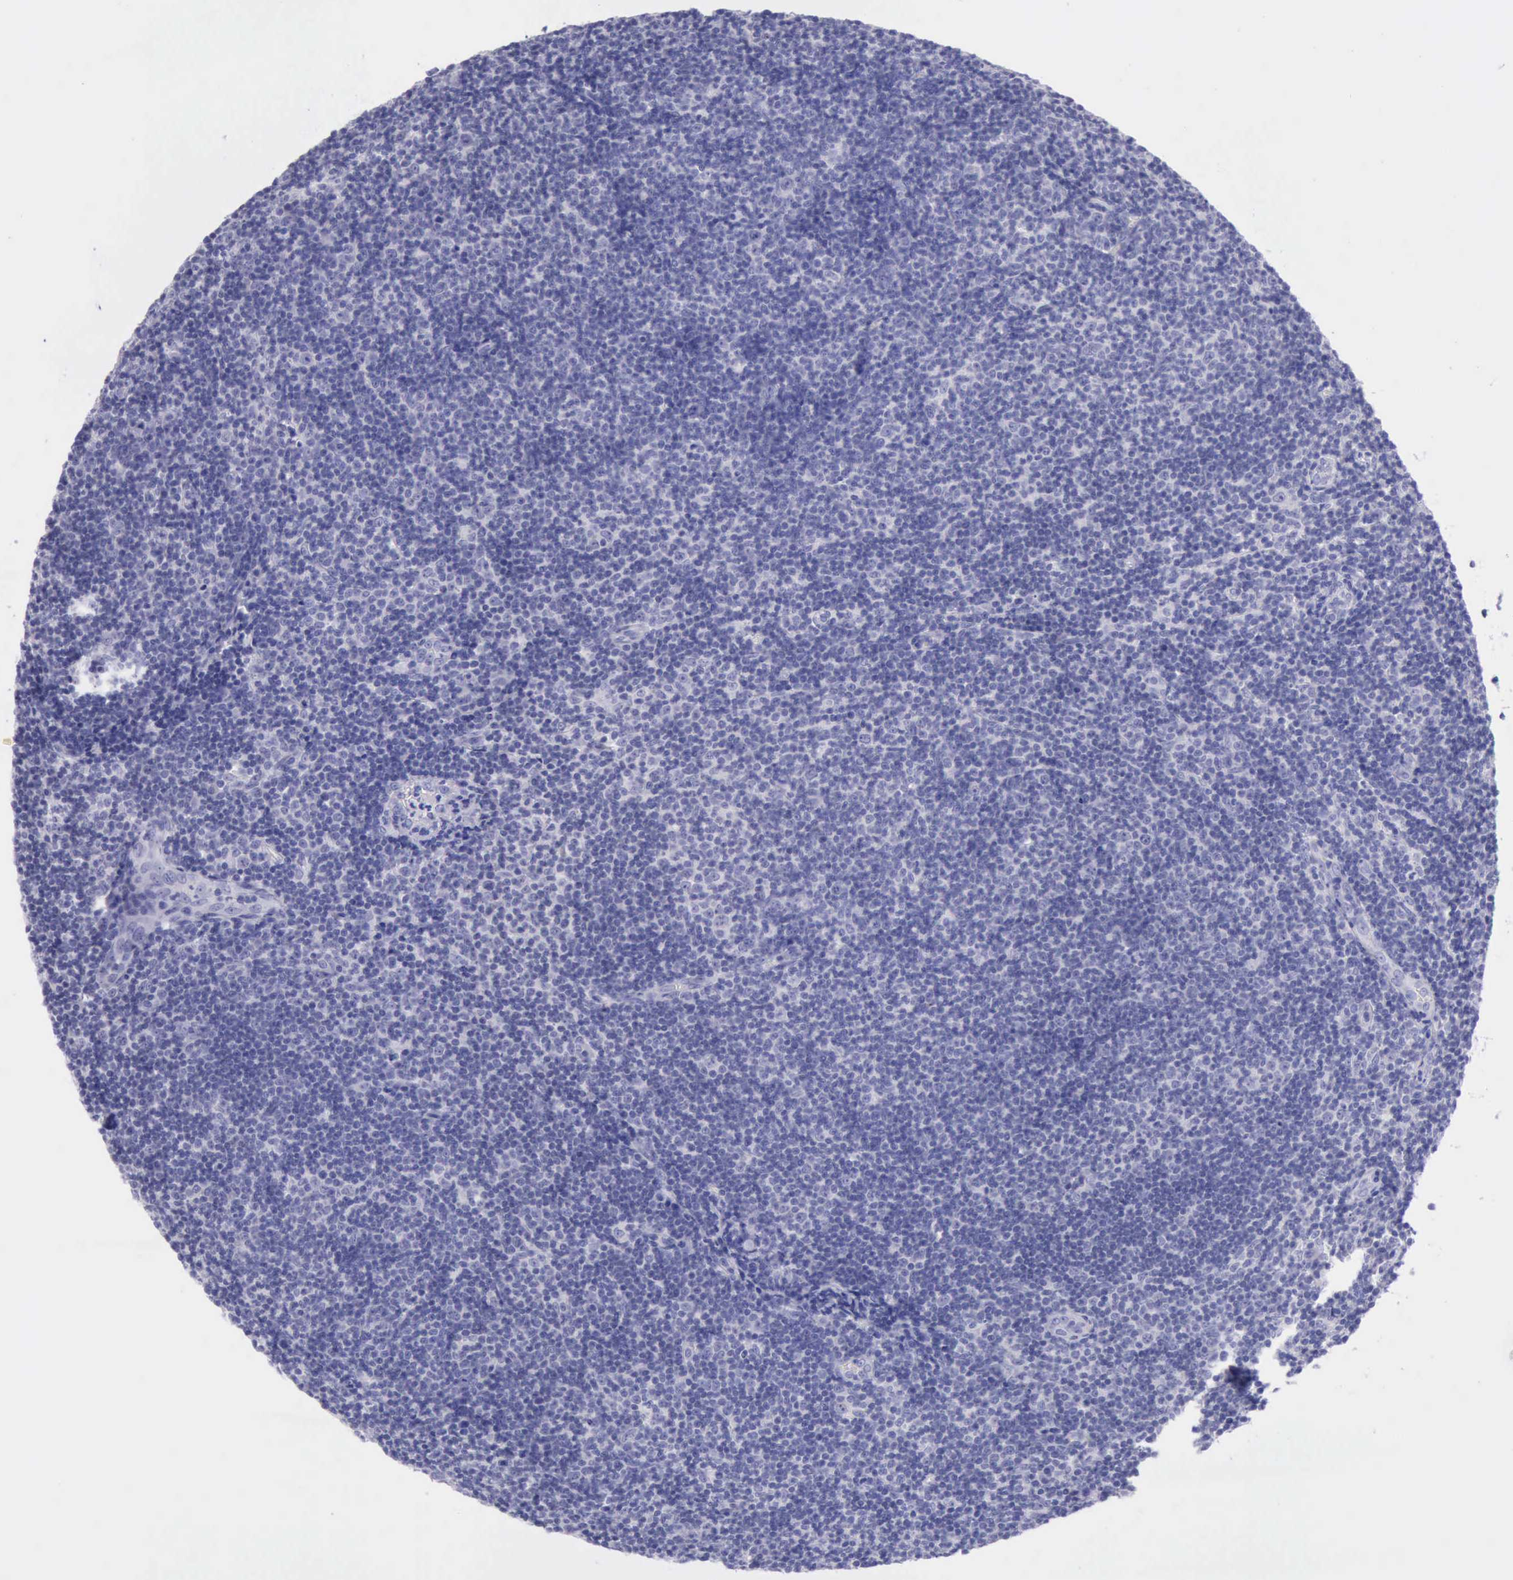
{"staining": {"intensity": "negative", "quantity": "none", "location": "none"}, "tissue": "lymphoma", "cell_type": "Tumor cells", "image_type": "cancer", "snomed": [{"axis": "morphology", "description": "Malignant lymphoma, non-Hodgkin's type, Low grade"}, {"axis": "topography", "description": "Lymph node"}], "caption": "Photomicrograph shows no significant protein positivity in tumor cells of lymphoma.", "gene": "LRFN5", "patient": {"sex": "male", "age": 49}}